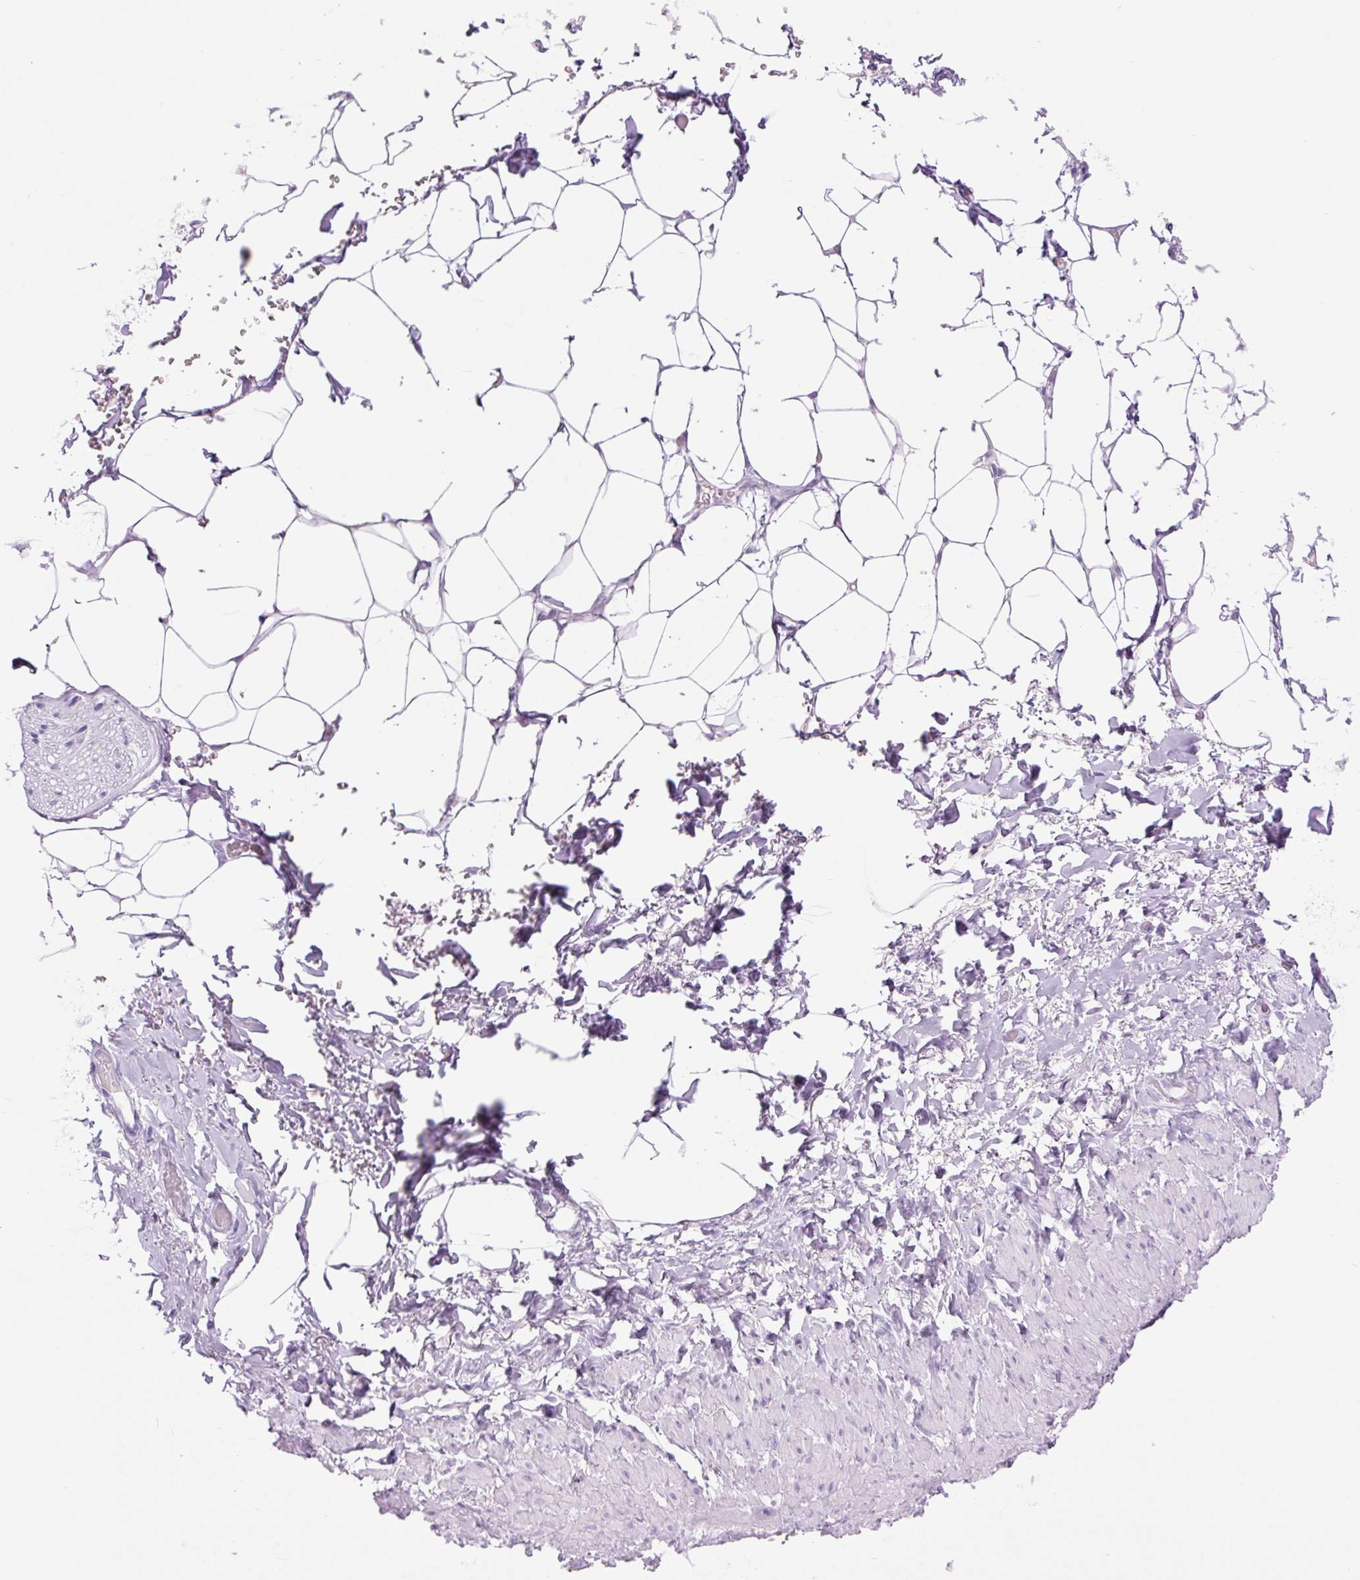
{"staining": {"intensity": "negative", "quantity": "none", "location": "none"}, "tissue": "adipose tissue", "cell_type": "Adipocytes", "image_type": "normal", "snomed": [{"axis": "morphology", "description": "Normal tissue, NOS"}, {"axis": "topography", "description": "Vagina"}, {"axis": "topography", "description": "Peripheral nerve tissue"}], "caption": "Immunohistochemistry histopathology image of benign adipose tissue: human adipose tissue stained with DAB (3,3'-diaminobenzidine) displays no significant protein positivity in adipocytes. (DAB (3,3'-diaminobenzidine) immunohistochemistry (IHC) visualized using brightfield microscopy, high magnification).", "gene": "TFF2", "patient": {"sex": "female", "age": 71}}